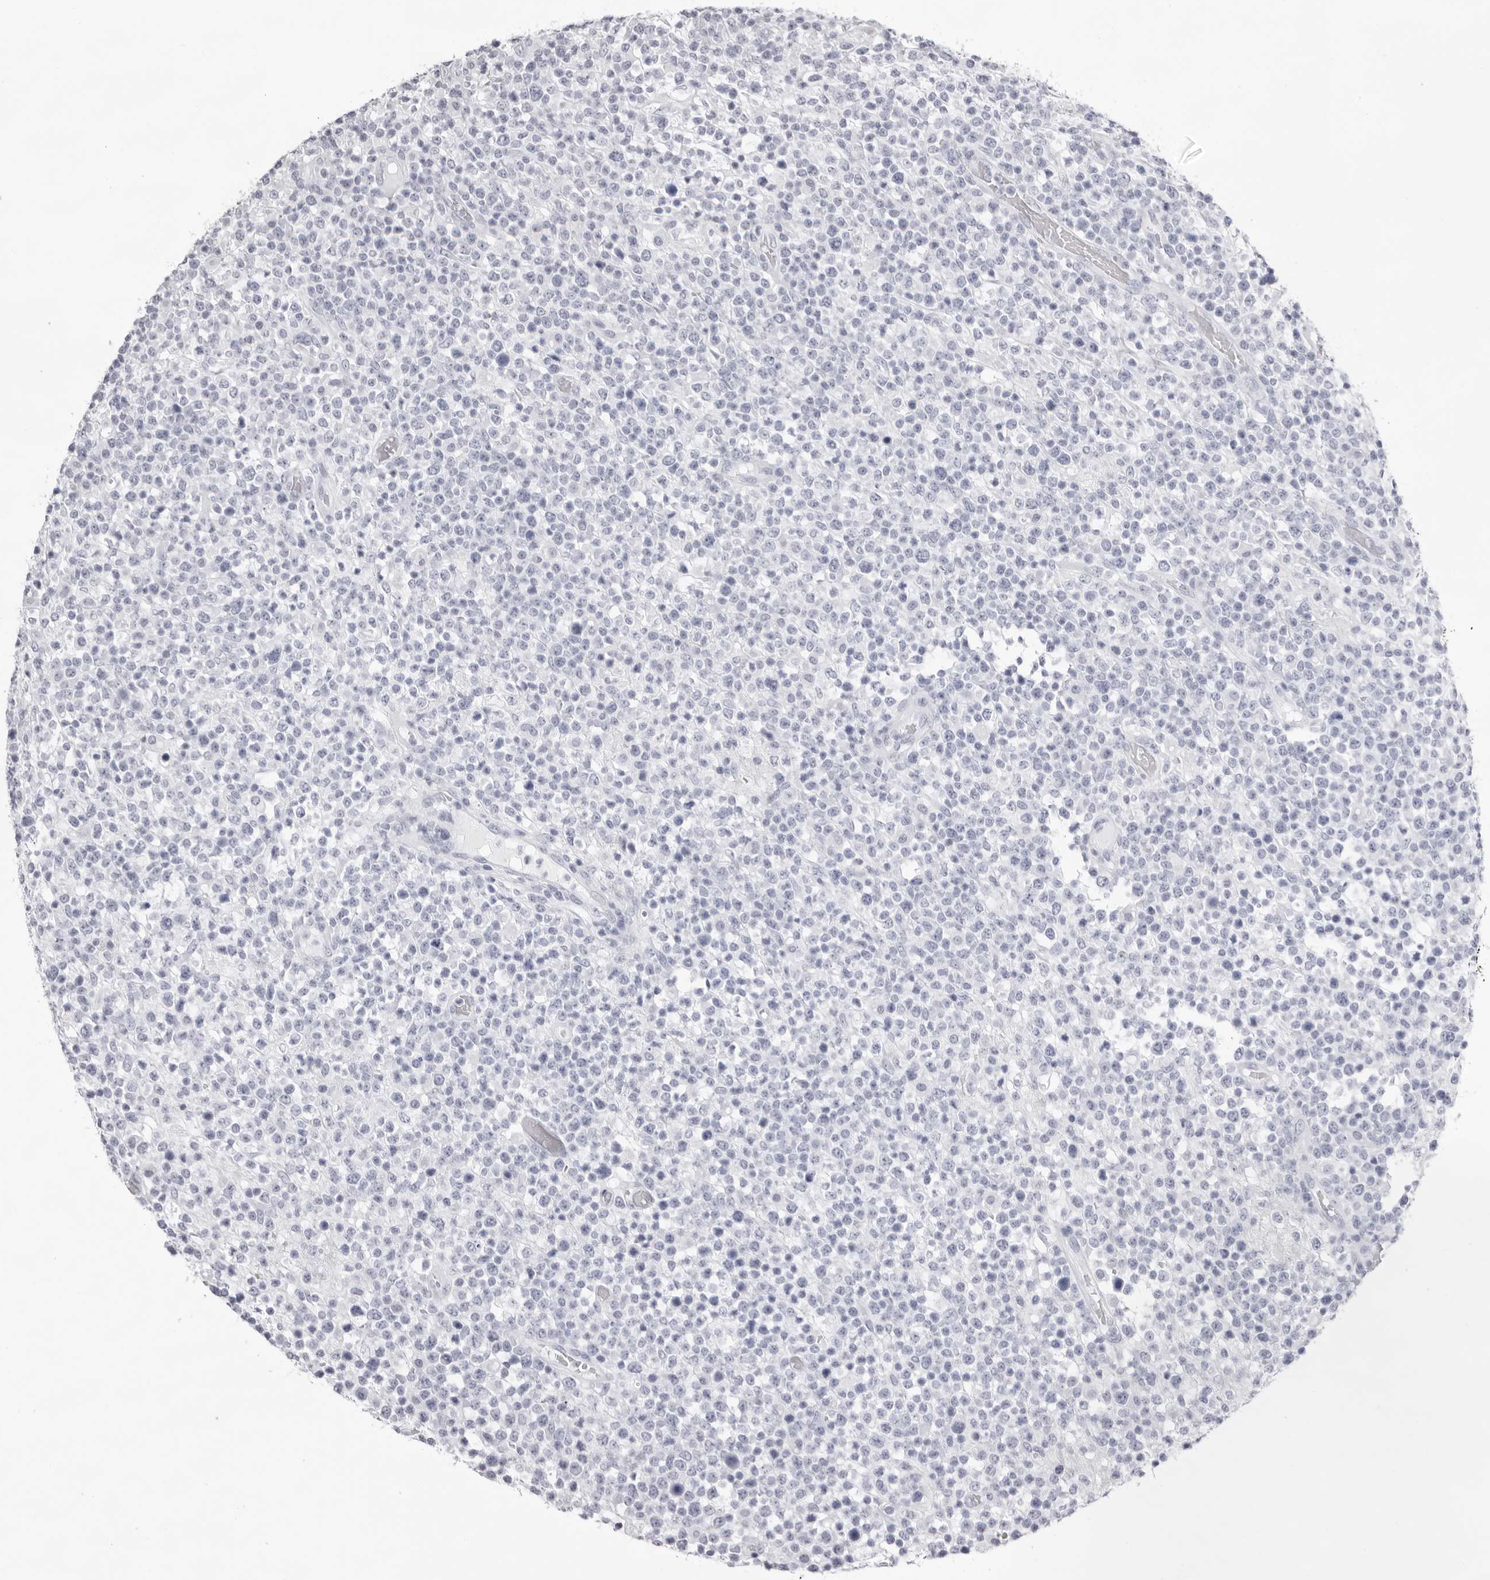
{"staining": {"intensity": "negative", "quantity": "none", "location": "none"}, "tissue": "lymphoma", "cell_type": "Tumor cells", "image_type": "cancer", "snomed": [{"axis": "morphology", "description": "Malignant lymphoma, non-Hodgkin's type, High grade"}, {"axis": "topography", "description": "Colon"}], "caption": "This is an immunohistochemistry photomicrograph of lymphoma. There is no positivity in tumor cells.", "gene": "TMOD4", "patient": {"sex": "female", "age": 53}}